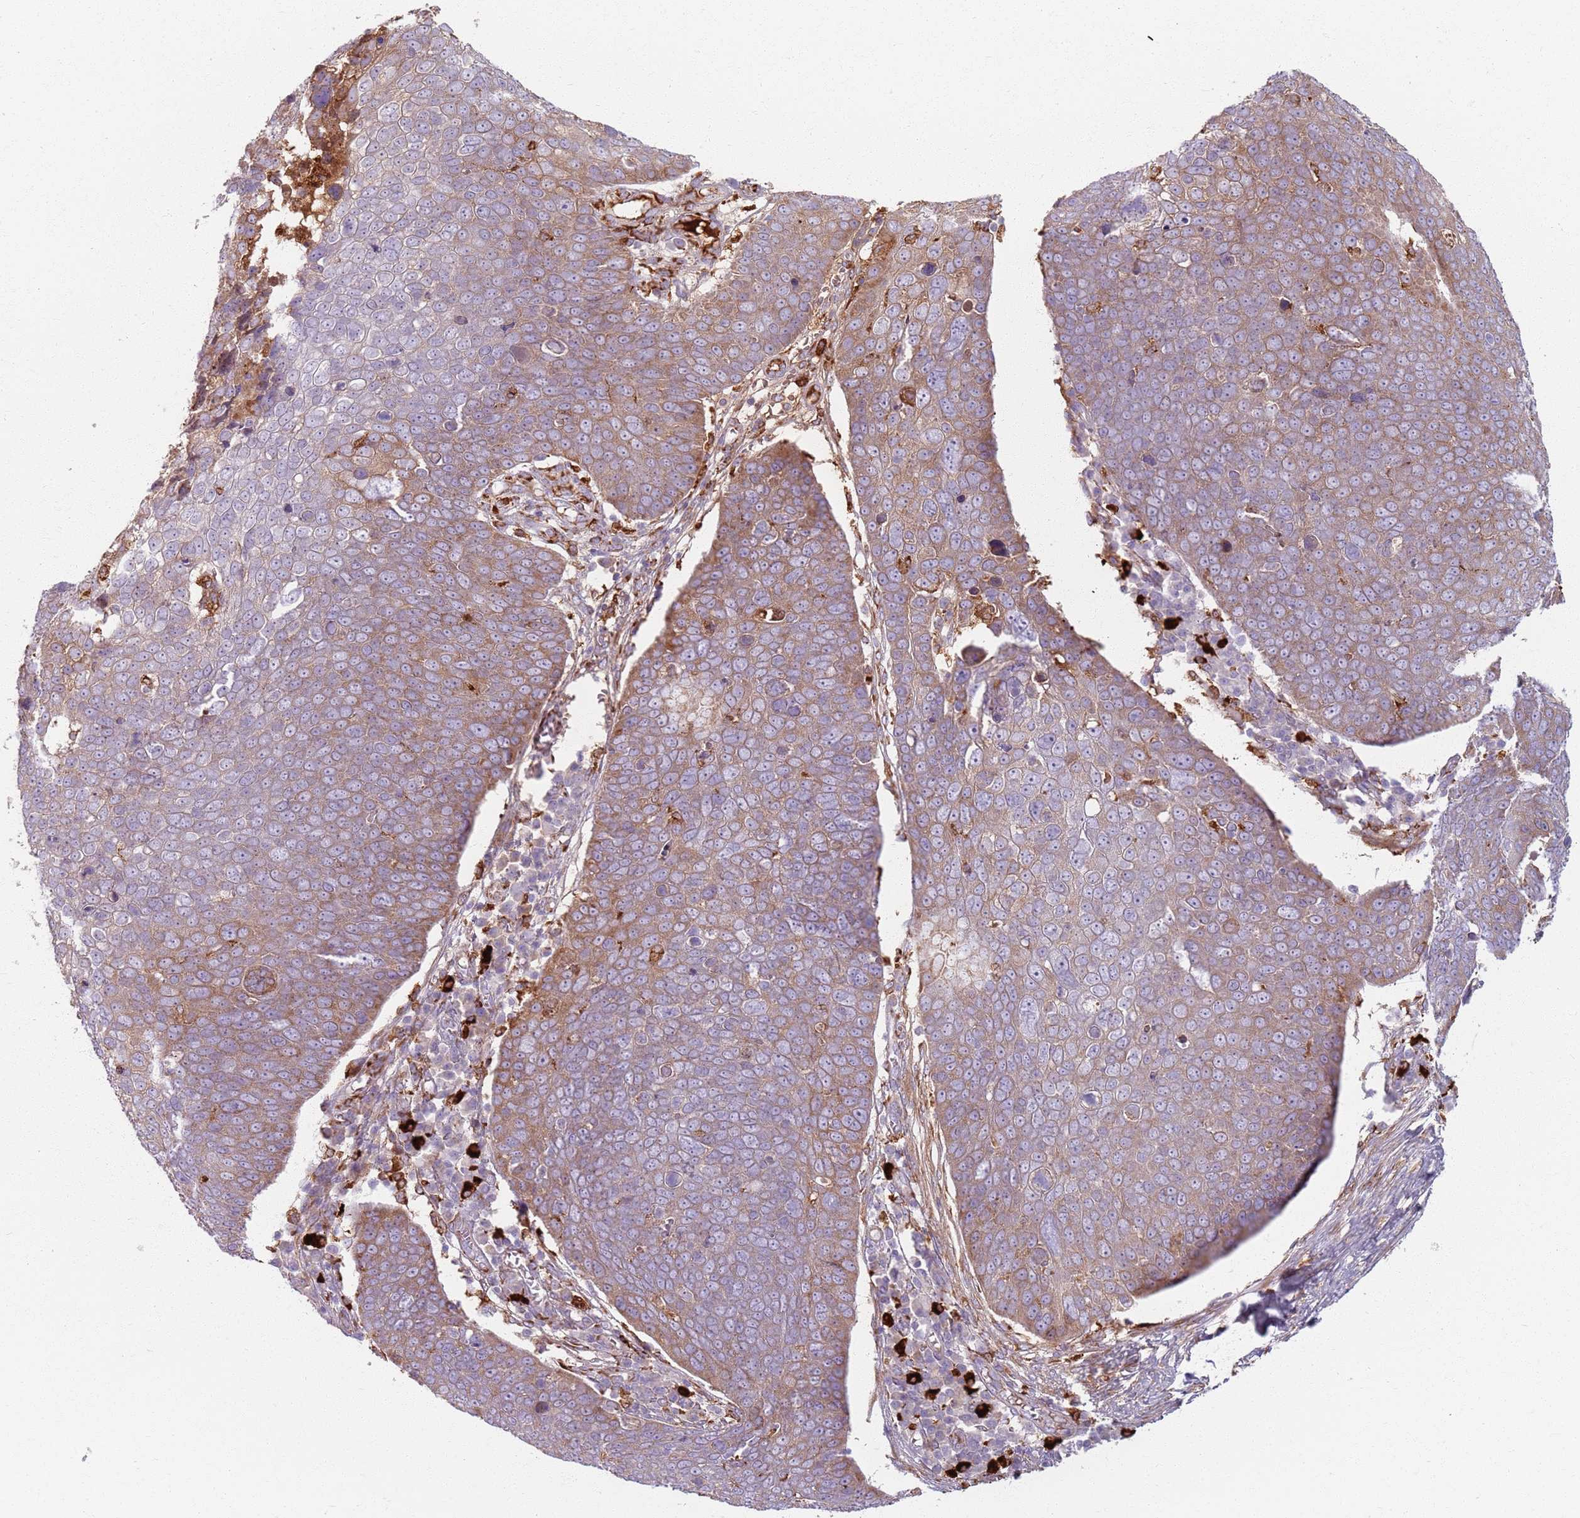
{"staining": {"intensity": "moderate", "quantity": "25%-75%", "location": "cytoplasmic/membranous"}, "tissue": "skin cancer", "cell_type": "Tumor cells", "image_type": "cancer", "snomed": [{"axis": "morphology", "description": "Squamous cell carcinoma, NOS"}, {"axis": "topography", "description": "Skin"}], "caption": "Immunohistochemistry (IHC) histopathology image of human skin cancer stained for a protein (brown), which reveals medium levels of moderate cytoplasmic/membranous staining in approximately 25%-75% of tumor cells.", "gene": "COLGALT1", "patient": {"sex": "male", "age": 71}}